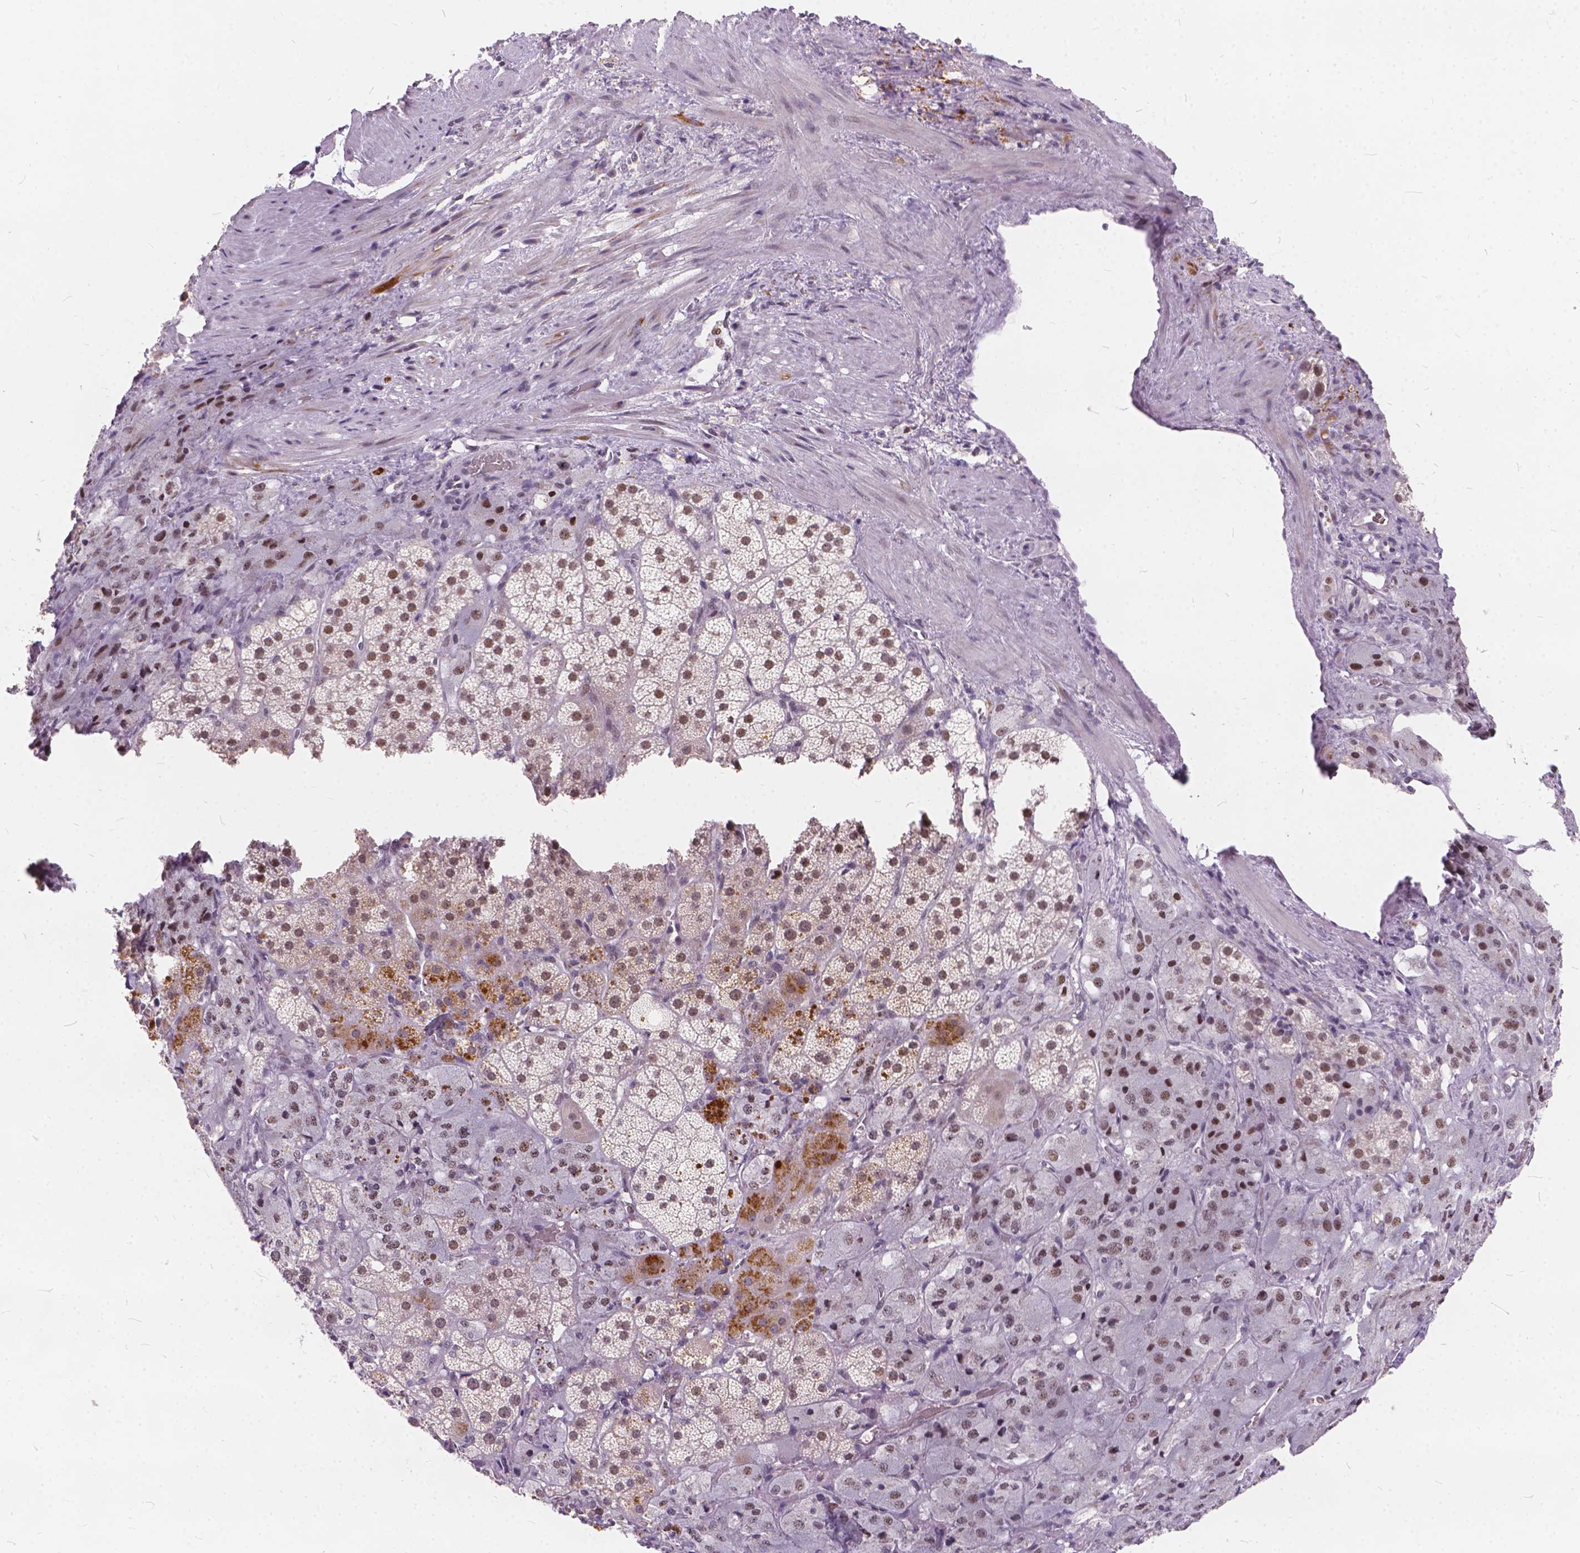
{"staining": {"intensity": "weak", "quantity": ">75%", "location": "nuclear"}, "tissue": "adrenal gland", "cell_type": "Glandular cells", "image_type": "normal", "snomed": [{"axis": "morphology", "description": "Normal tissue, NOS"}, {"axis": "topography", "description": "Adrenal gland"}], "caption": "Immunohistochemistry histopathology image of benign adrenal gland stained for a protein (brown), which demonstrates low levels of weak nuclear positivity in approximately >75% of glandular cells.", "gene": "FAM53A", "patient": {"sex": "male", "age": 57}}